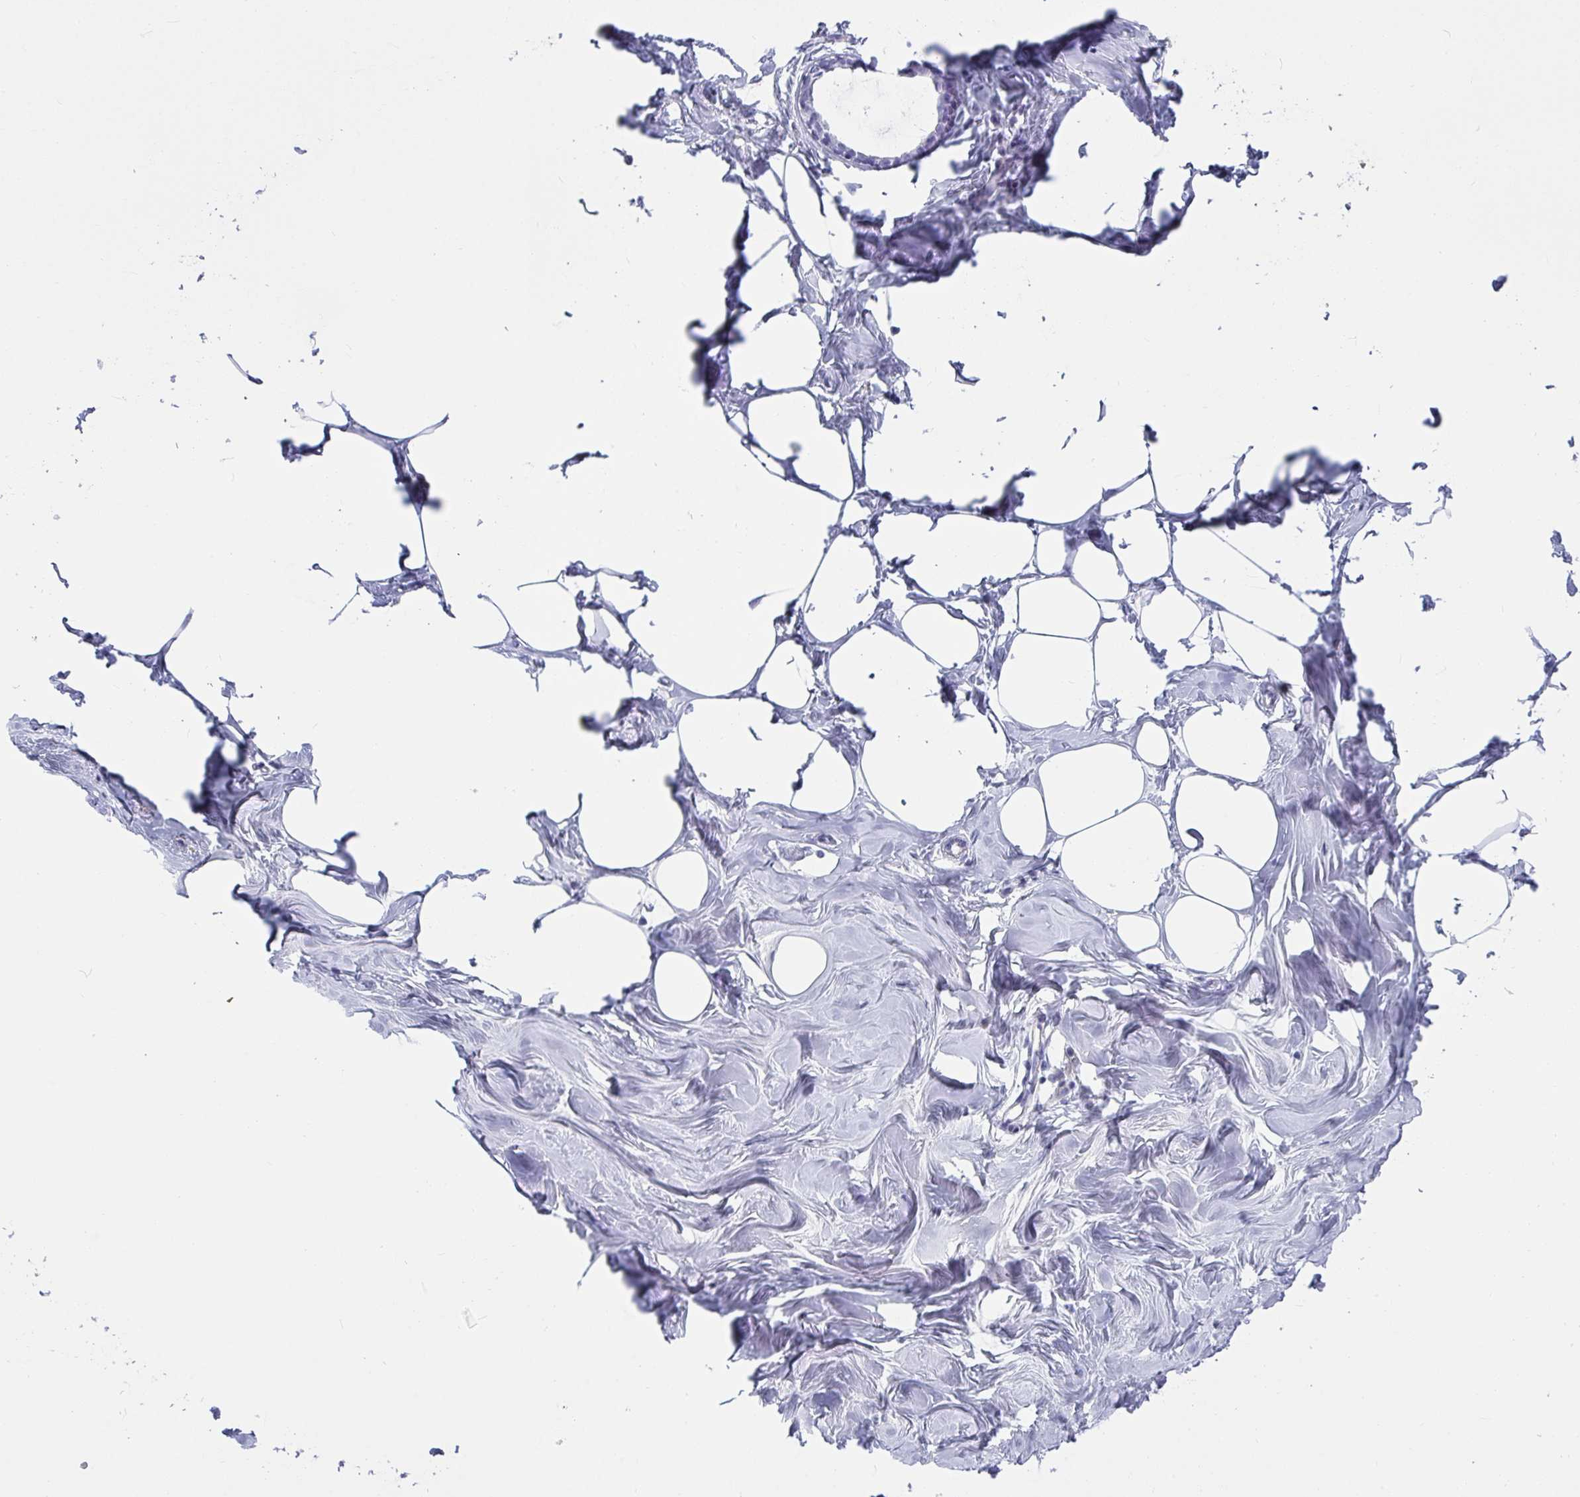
{"staining": {"intensity": "negative", "quantity": "none", "location": "none"}, "tissue": "breast", "cell_type": "Adipocytes", "image_type": "normal", "snomed": [{"axis": "morphology", "description": "Normal tissue, NOS"}, {"axis": "topography", "description": "Breast"}], "caption": "A histopathology image of breast stained for a protein shows no brown staining in adipocytes. (DAB immunohistochemistry visualized using brightfield microscopy, high magnification).", "gene": "NPY", "patient": {"sex": "female", "age": 27}}